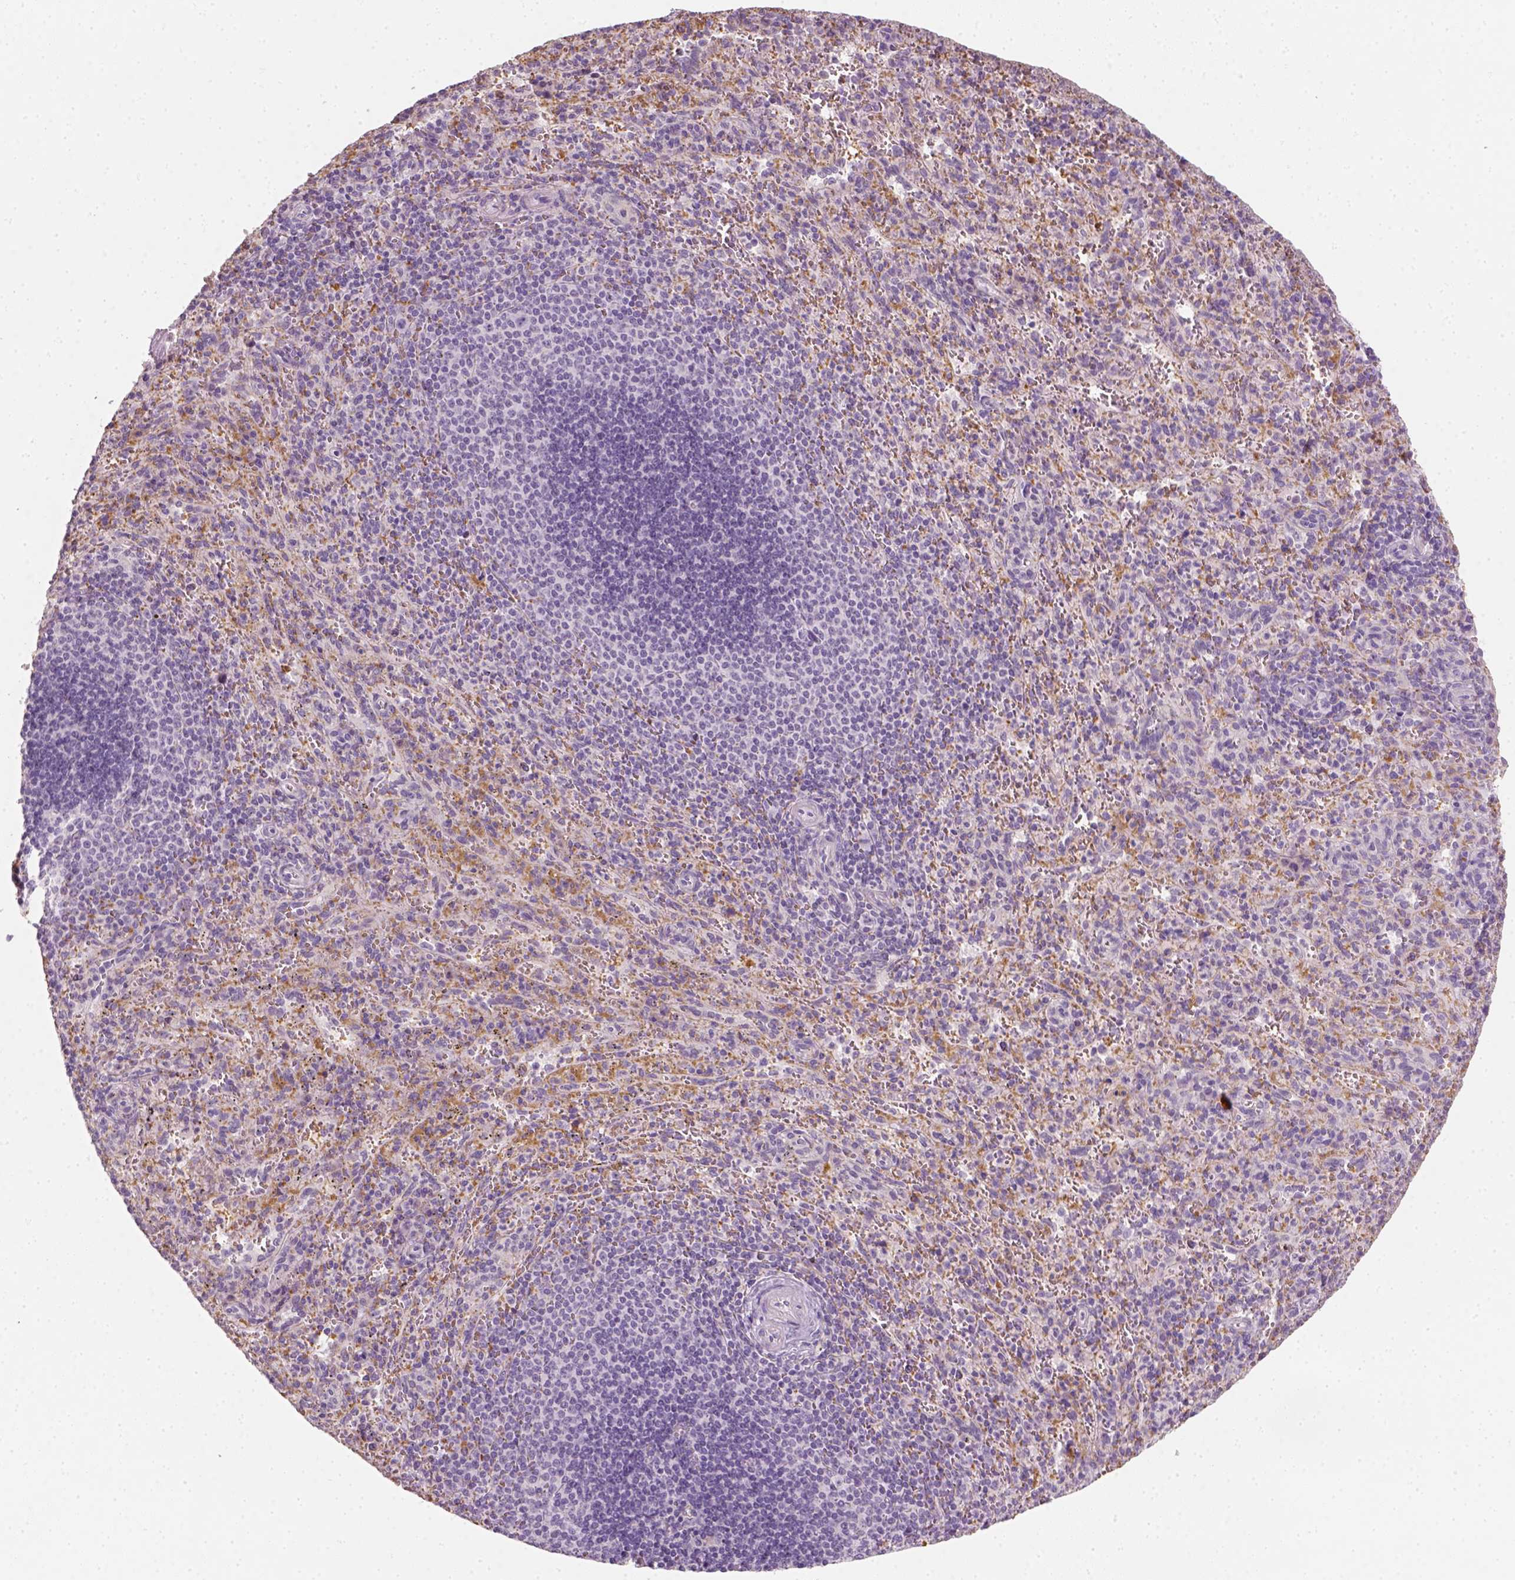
{"staining": {"intensity": "negative", "quantity": "none", "location": "none"}, "tissue": "spleen", "cell_type": "Cells in red pulp", "image_type": "normal", "snomed": [{"axis": "morphology", "description": "Normal tissue, NOS"}, {"axis": "topography", "description": "Spleen"}], "caption": "An immunohistochemistry (IHC) image of benign spleen is shown. There is no staining in cells in red pulp of spleen. (DAB IHC, high magnification).", "gene": "FAM163B", "patient": {"sex": "male", "age": 57}}